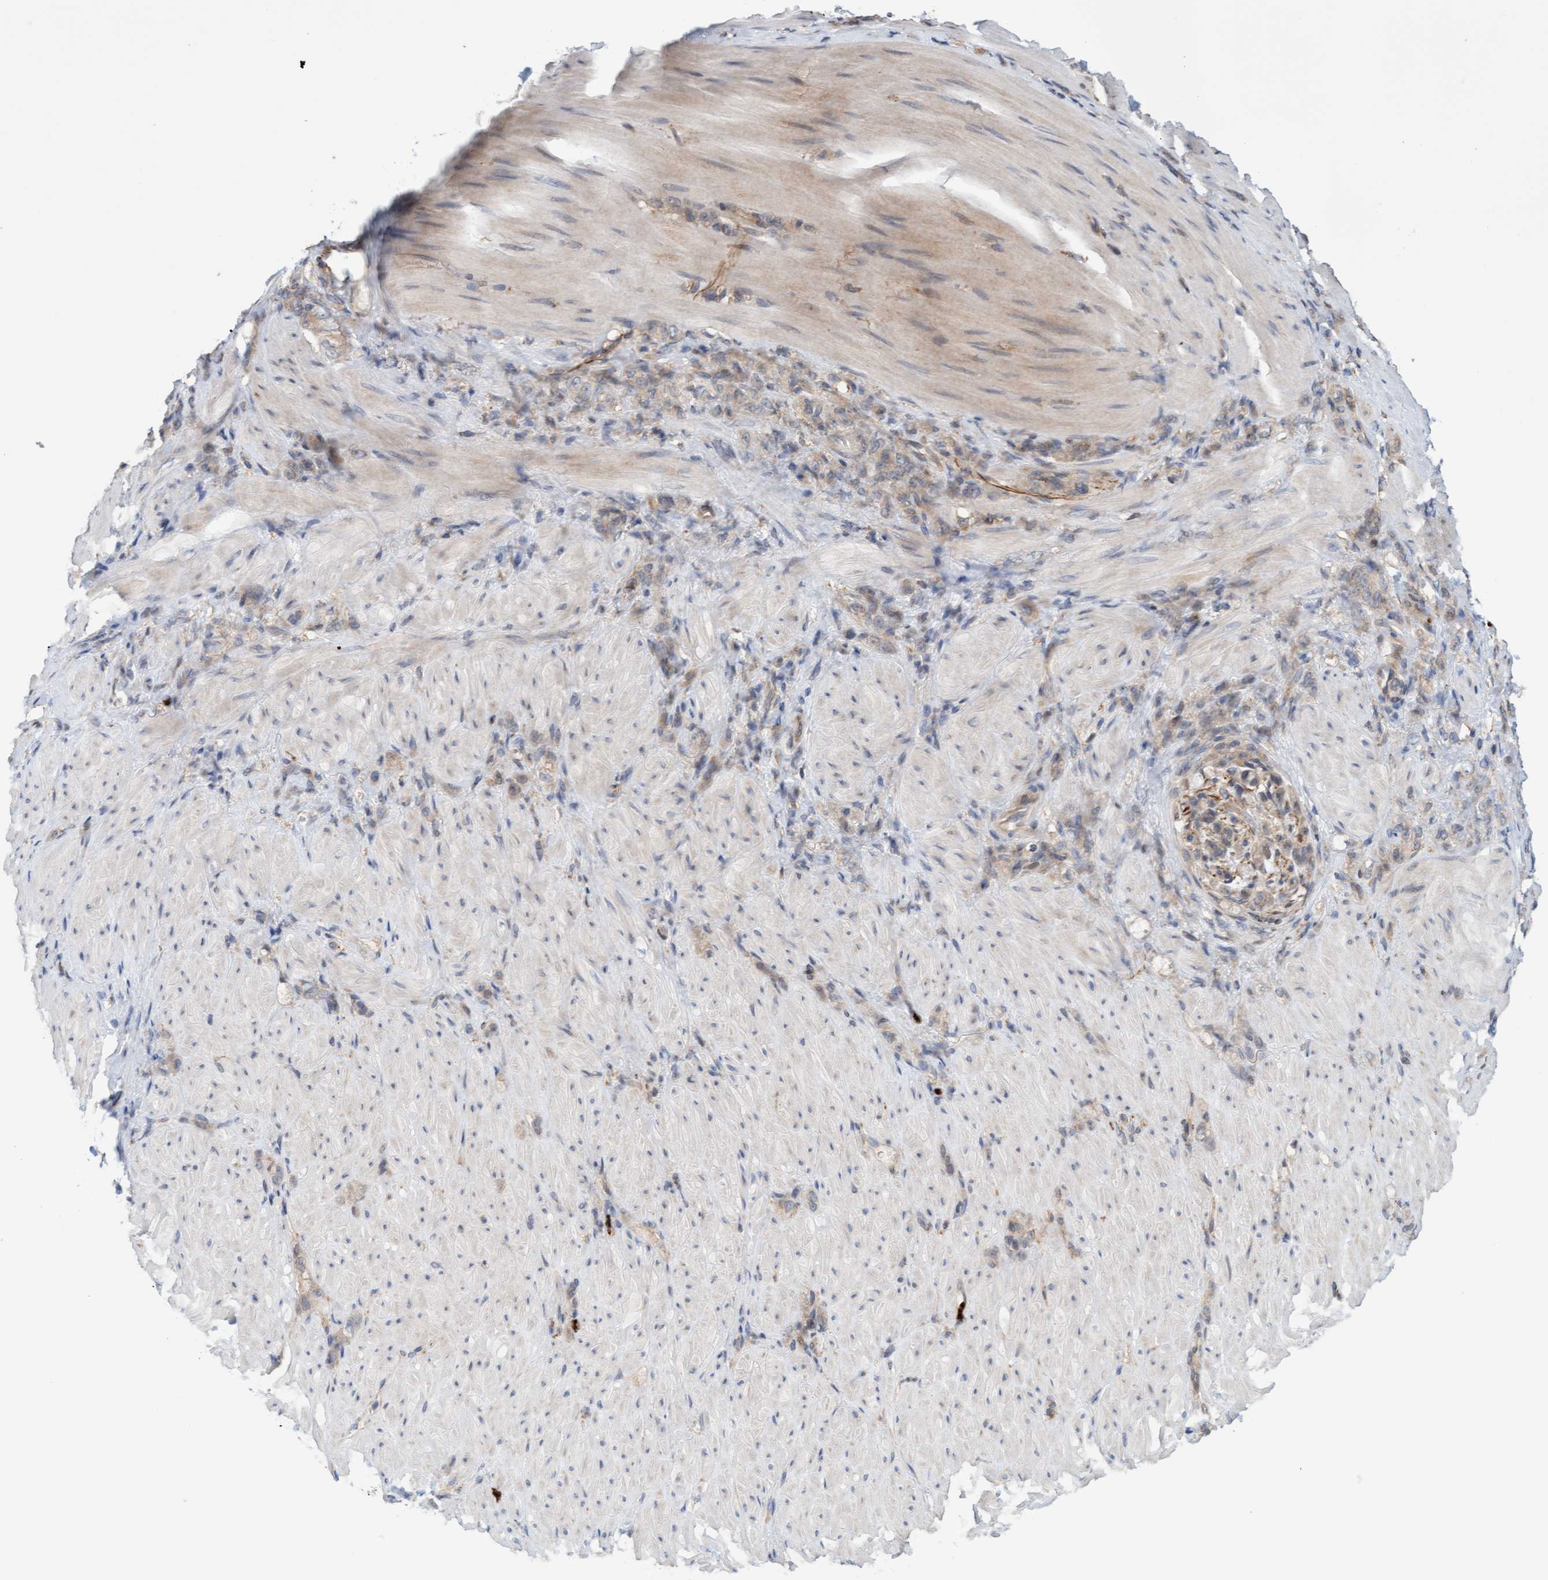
{"staining": {"intensity": "weak", "quantity": ">75%", "location": "cytoplasmic/membranous"}, "tissue": "stomach cancer", "cell_type": "Tumor cells", "image_type": "cancer", "snomed": [{"axis": "morphology", "description": "Normal tissue, NOS"}, {"axis": "morphology", "description": "Adenocarcinoma, NOS"}, {"axis": "topography", "description": "Stomach"}], "caption": "Immunohistochemical staining of adenocarcinoma (stomach) shows weak cytoplasmic/membranous protein positivity in approximately >75% of tumor cells. (DAB = brown stain, brightfield microscopy at high magnification).", "gene": "MMP8", "patient": {"sex": "male", "age": 82}}